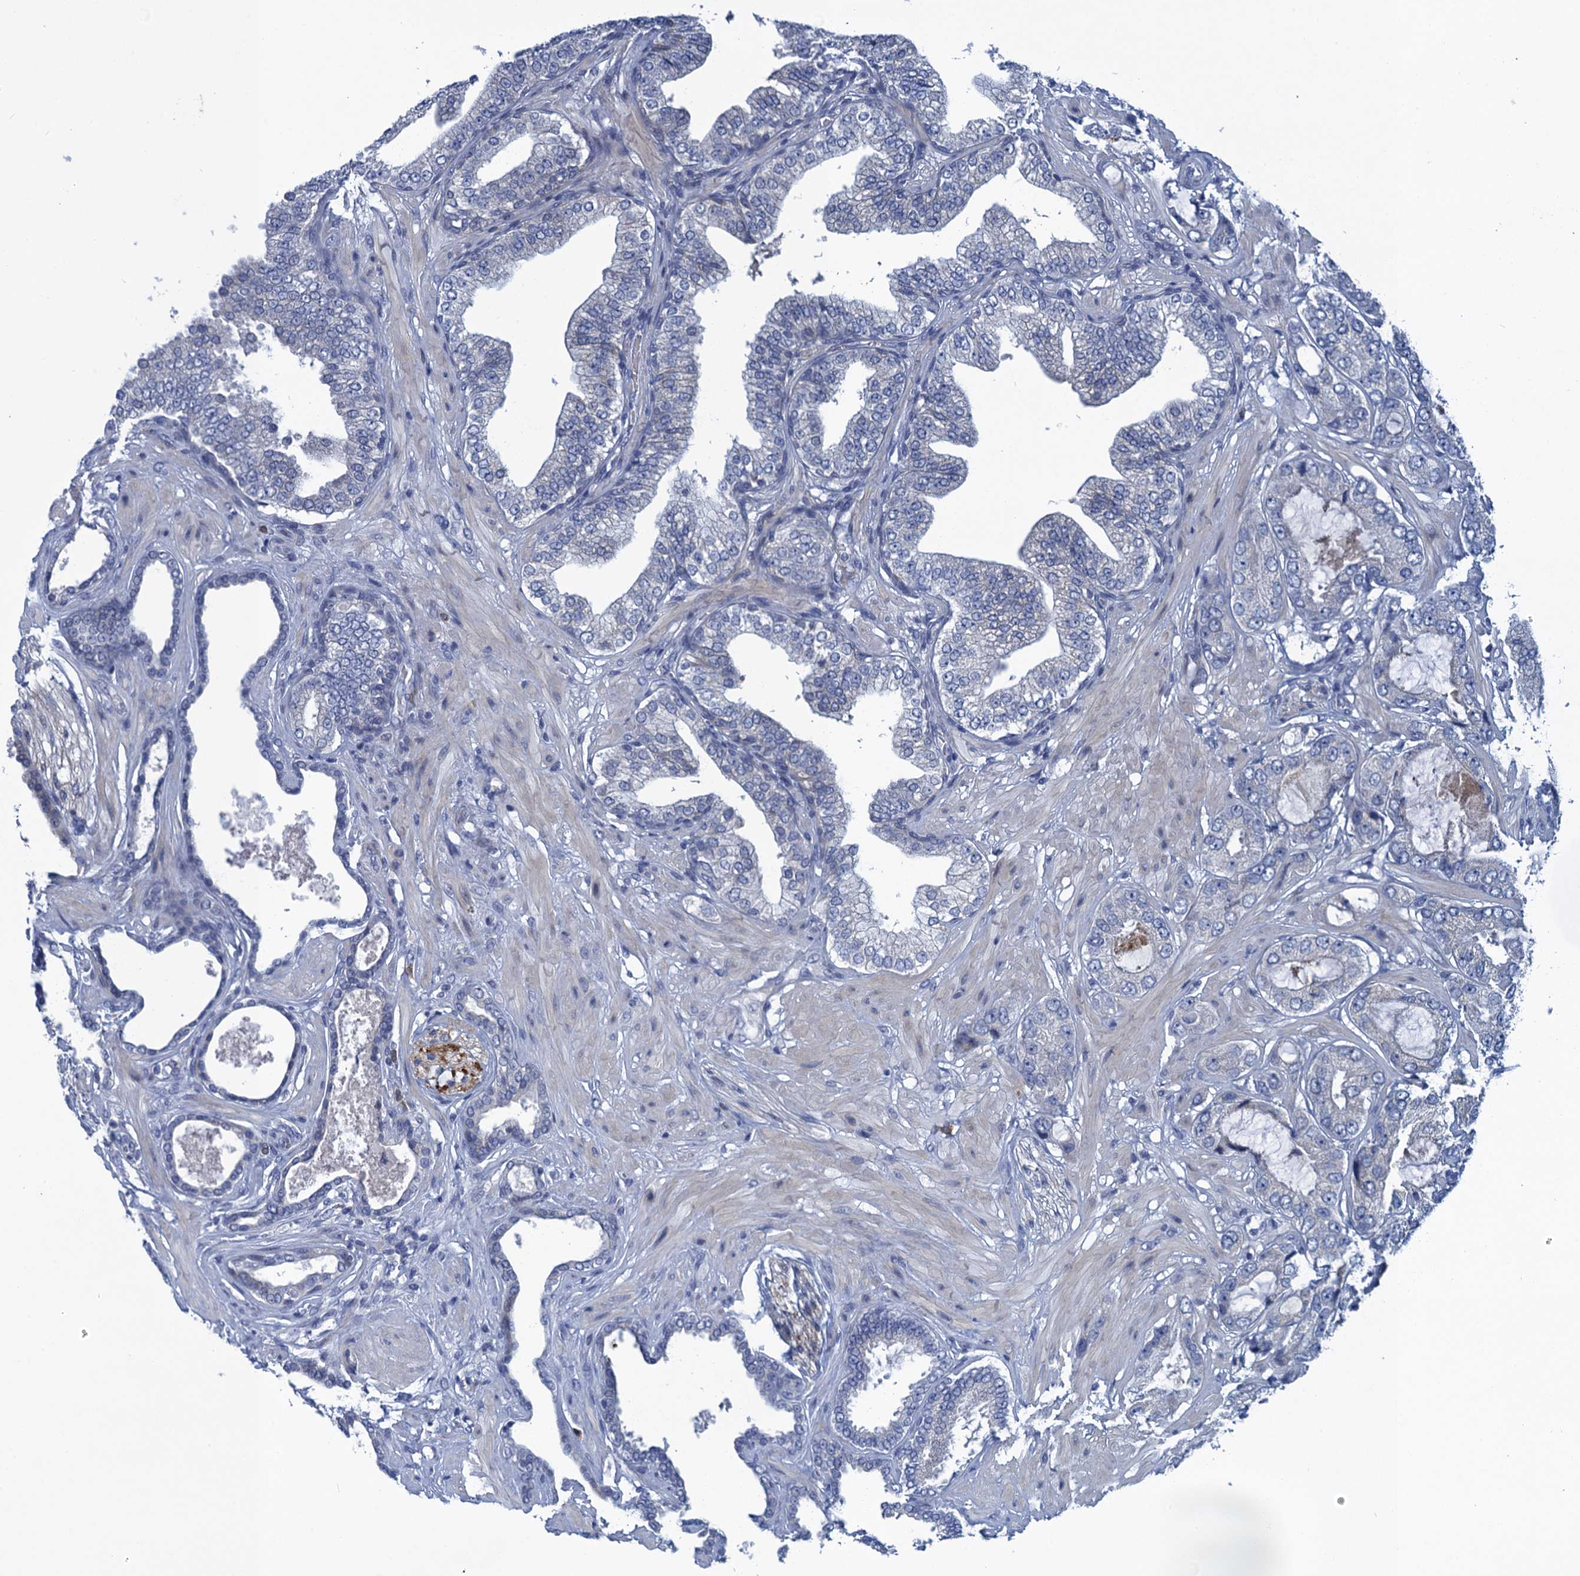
{"staining": {"intensity": "negative", "quantity": "none", "location": "none"}, "tissue": "prostate cancer", "cell_type": "Tumor cells", "image_type": "cancer", "snomed": [{"axis": "morphology", "description": "Adenocarcinoma, High grade"}, {"axis": "topography", "description": "Prostate"}], "caption": "This is a micrograph of IHC staining of prostate cancer (adenocarcinoma (high-grade)), which shows no staining in tumor cells.", "gene": "SCEL", "patient": {"sex": "male", "age": 59}}